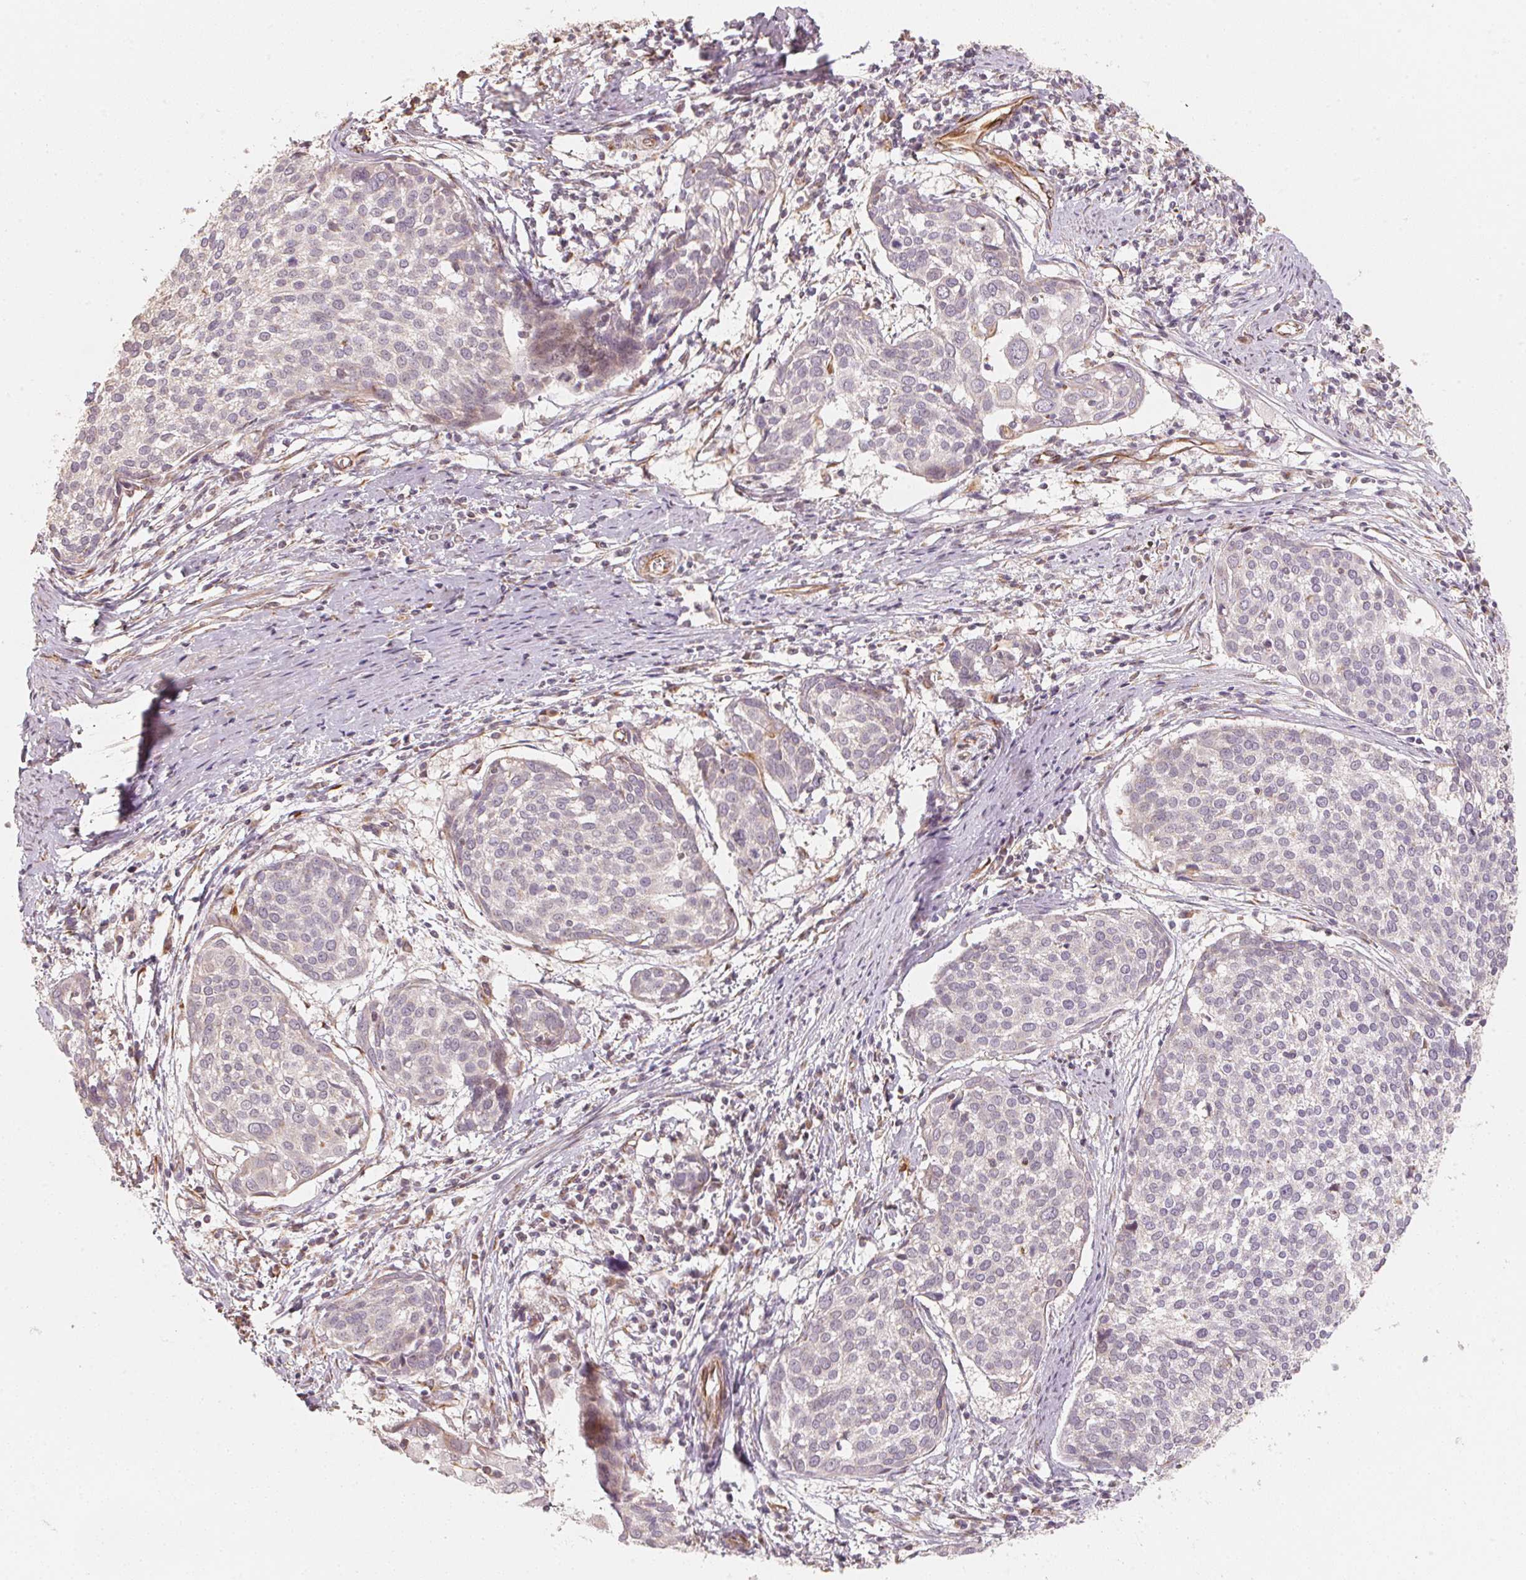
{"staining": {"intensity": "negative", "quantity": "none", "location": "none"}, "tissue": "cervical cancer", "cell_type": "Tumor cells", "image_type": "cancer", "snomed": [{"axis": "morphology", "description": "Squamous cell carcinoma, NOS"}, {"axis": "topography", "description": "Cervix"}], "caption": "Protein analysis of squamous cell carcinoma (cervical) demonstrates no significant expression in tumor cells.", "gene": "TSPAN12", "patient": {"sex": "female", "age": 39}}